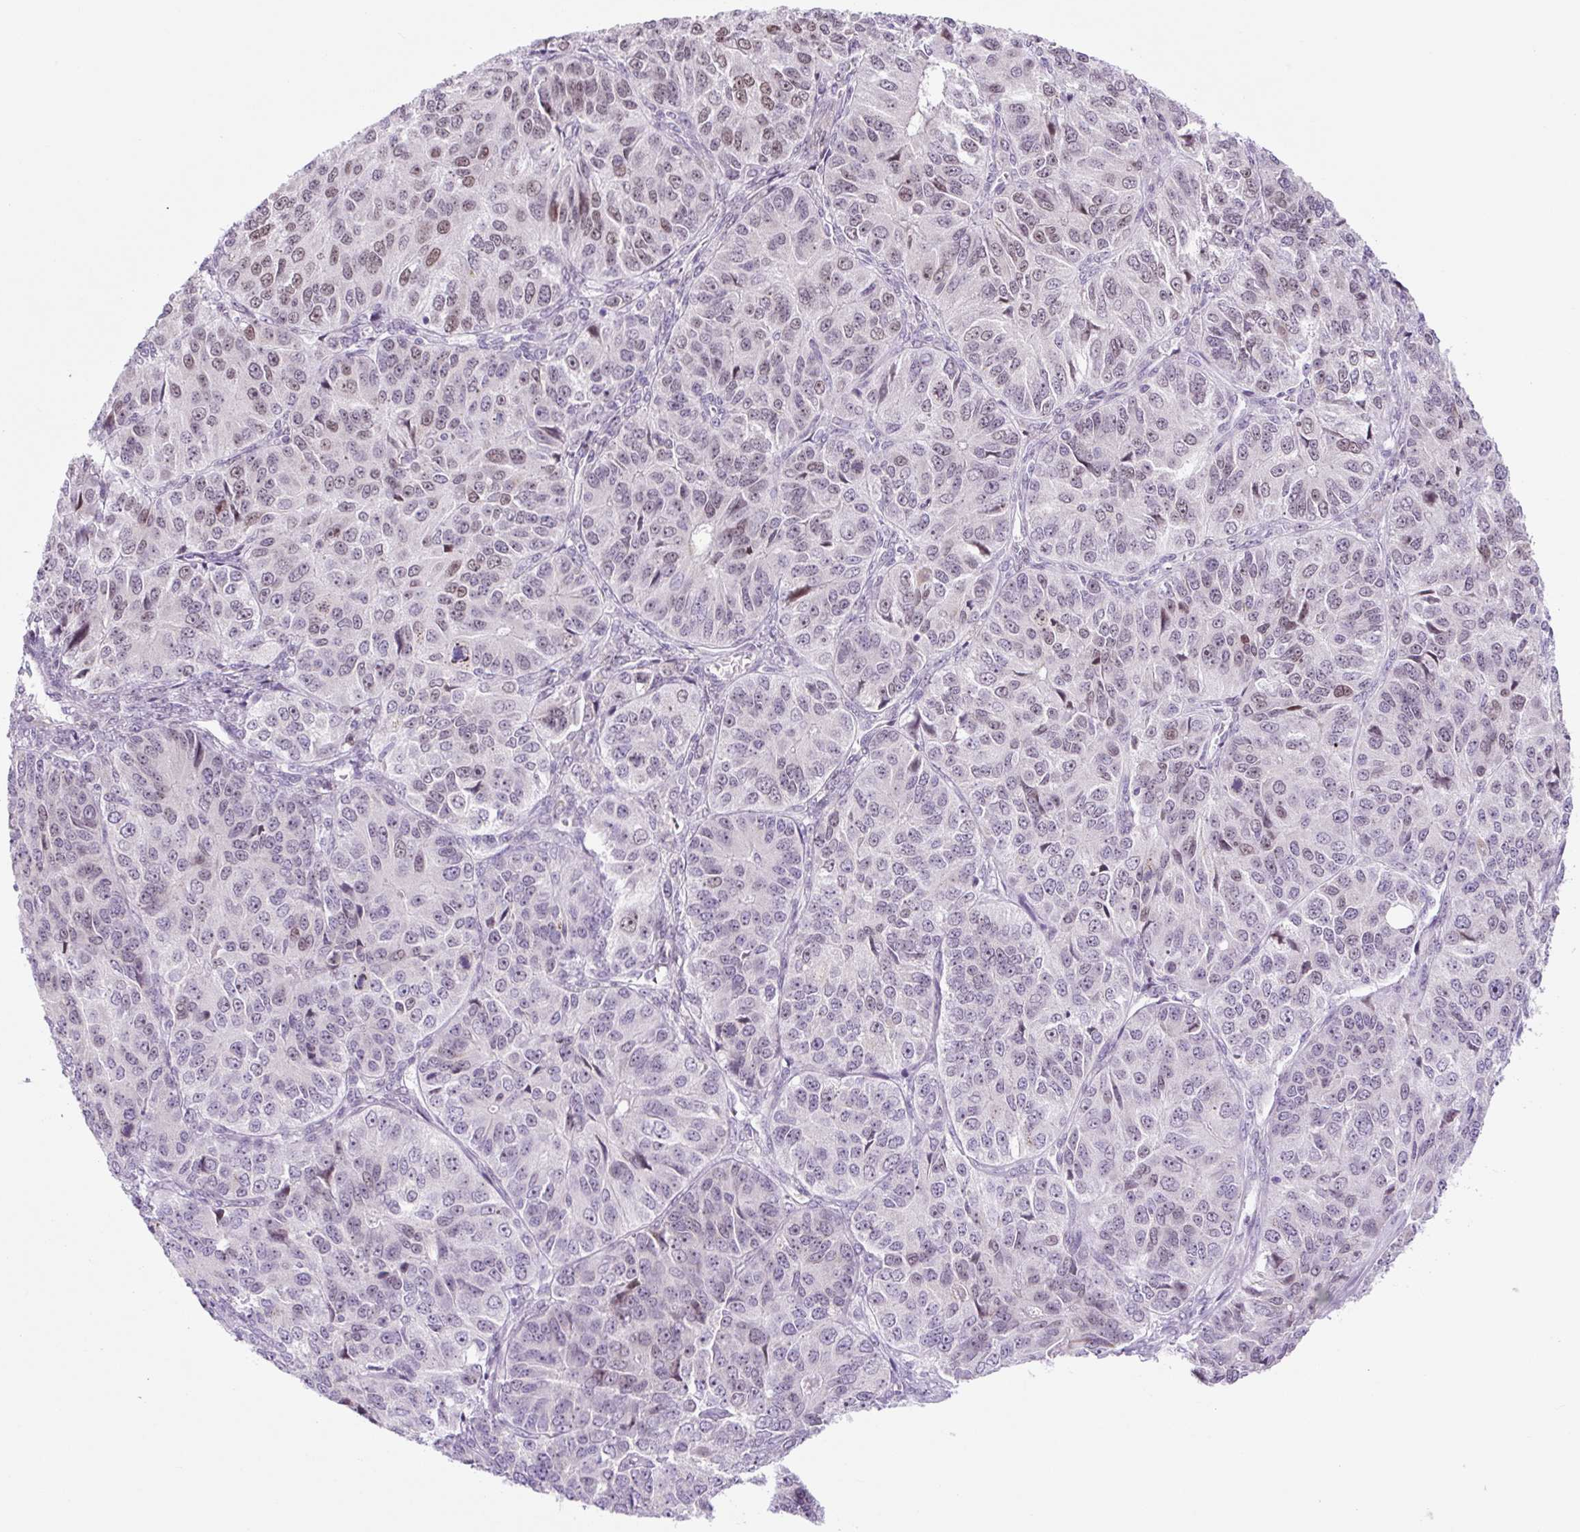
{"staining": {"intensity": "moderate", "quantity": "25%-75%", "location": "nuclear"}, "tissue": "ovarian cancer", "cell_type": "Tumor cells", "image_type": "cancer", "snomed": [{"axis": "morphology", "description": "Carcinoma, endometroid"}, {"axis": "topography", "description": "Ovary"}], "caption": "Ovarian cancer (endometroid carcinoma) was stained to show a protein in brown. There is medium levels of moderate nuclear positivity in approximately 25%-75% of tumor cells. The staining was performed using DAB (3,3'-diaminobenzidine), with brown indicating positive protein expression. Nuclei are stained blue with hematoxylin.", "gene": "RRS1", "patient": {"sex": "female", "age": 51}}